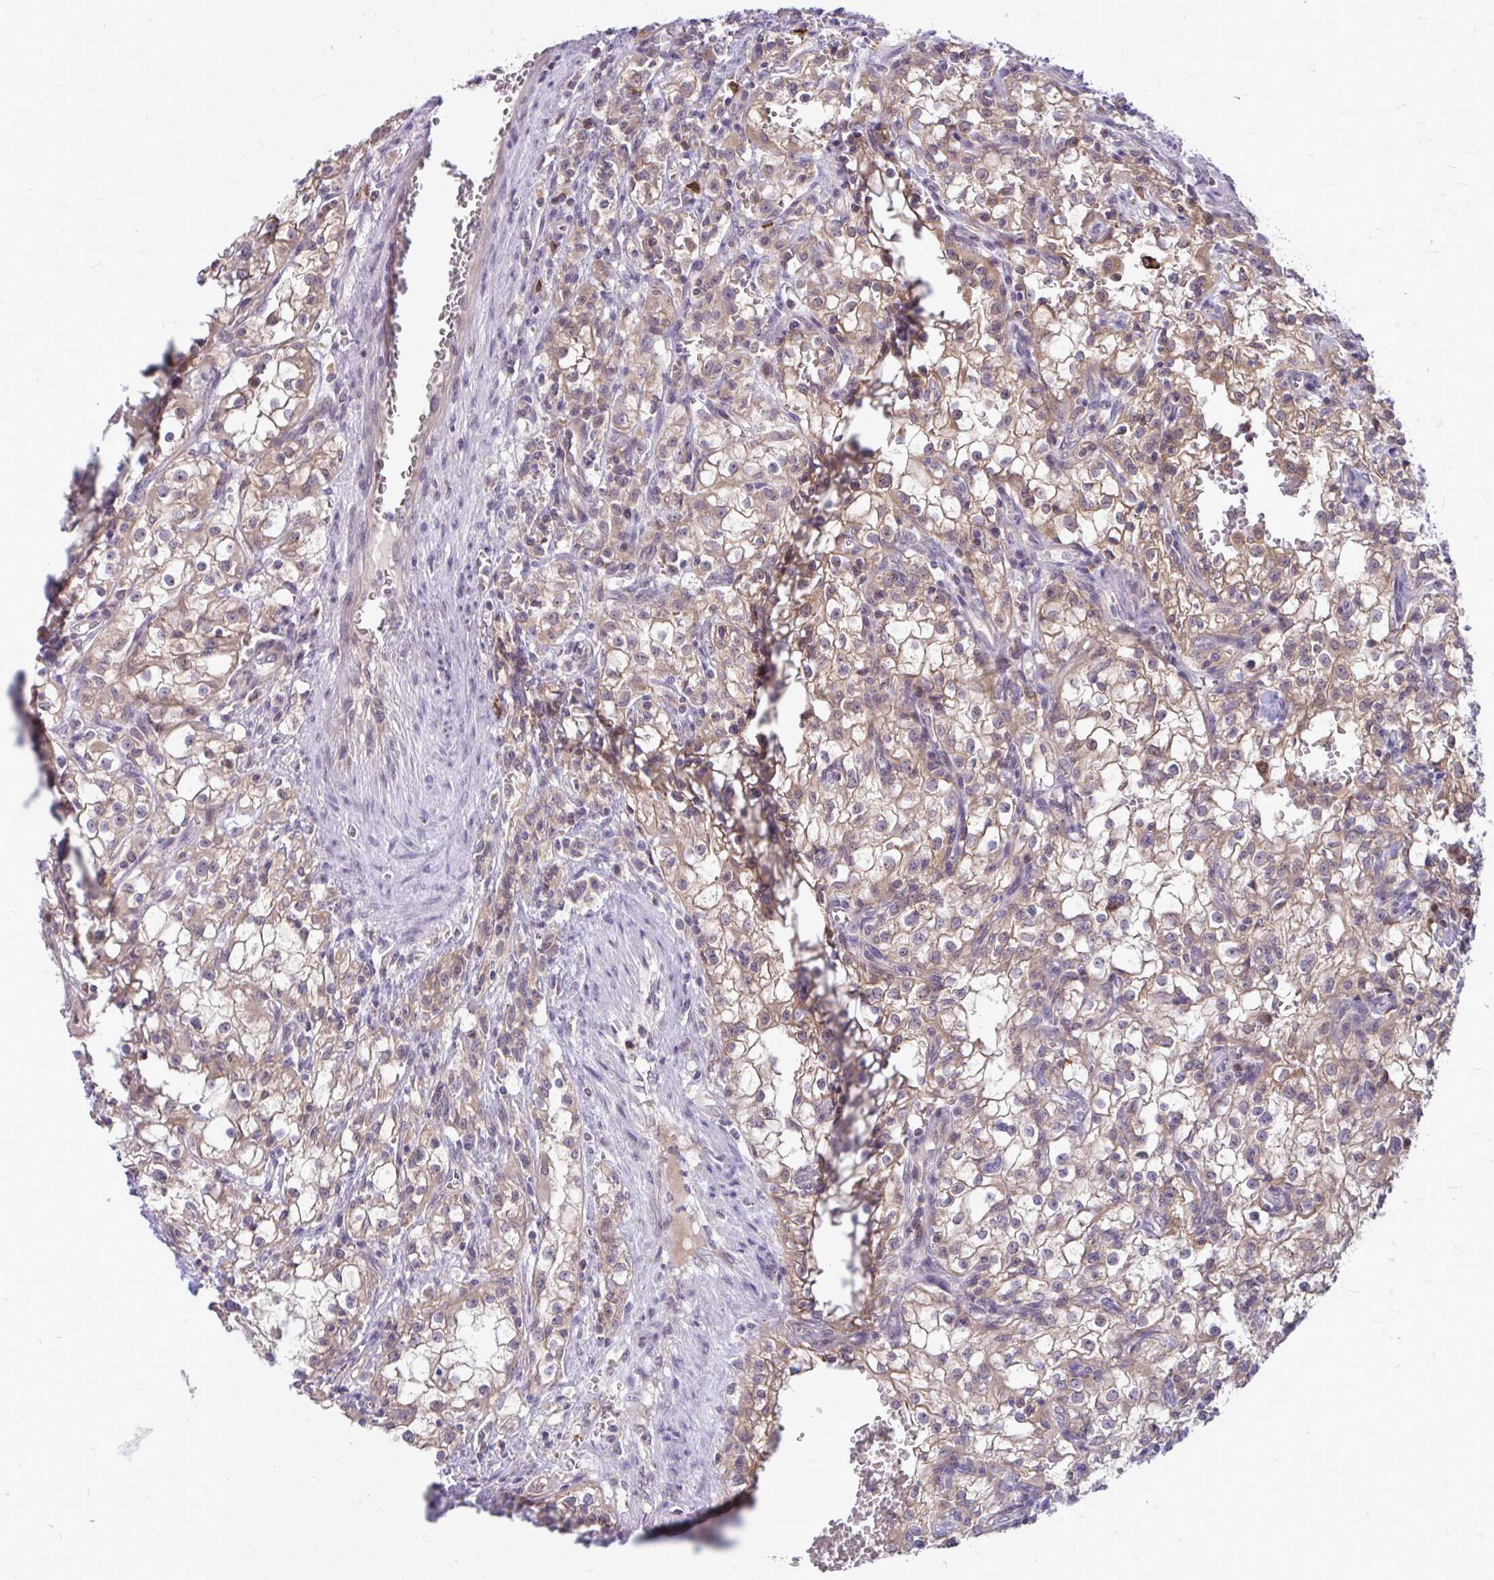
{"staining": {"intensity": "weak", "quantity": "25%-75%", "location": "cytoplasmic/membranous"}, "tissue": "renal cancer", "cell_type": "Tumor cells", "image_type": "cancer", "snomed": [{"axis": "morphology", "description": "Adenocarcinoma, NOS"}, {"axis": "topography", "description": "Kidney"}], "caption": "Immunohistochemical staining of renal cancer (adenocarcinoma) displays low levels of weak cytoplasmic/membranous protein expression in about 25%-75% of tumor cells.", "gene": "ZSCAN25", "patient": {"sex": "female", "age": 74}}